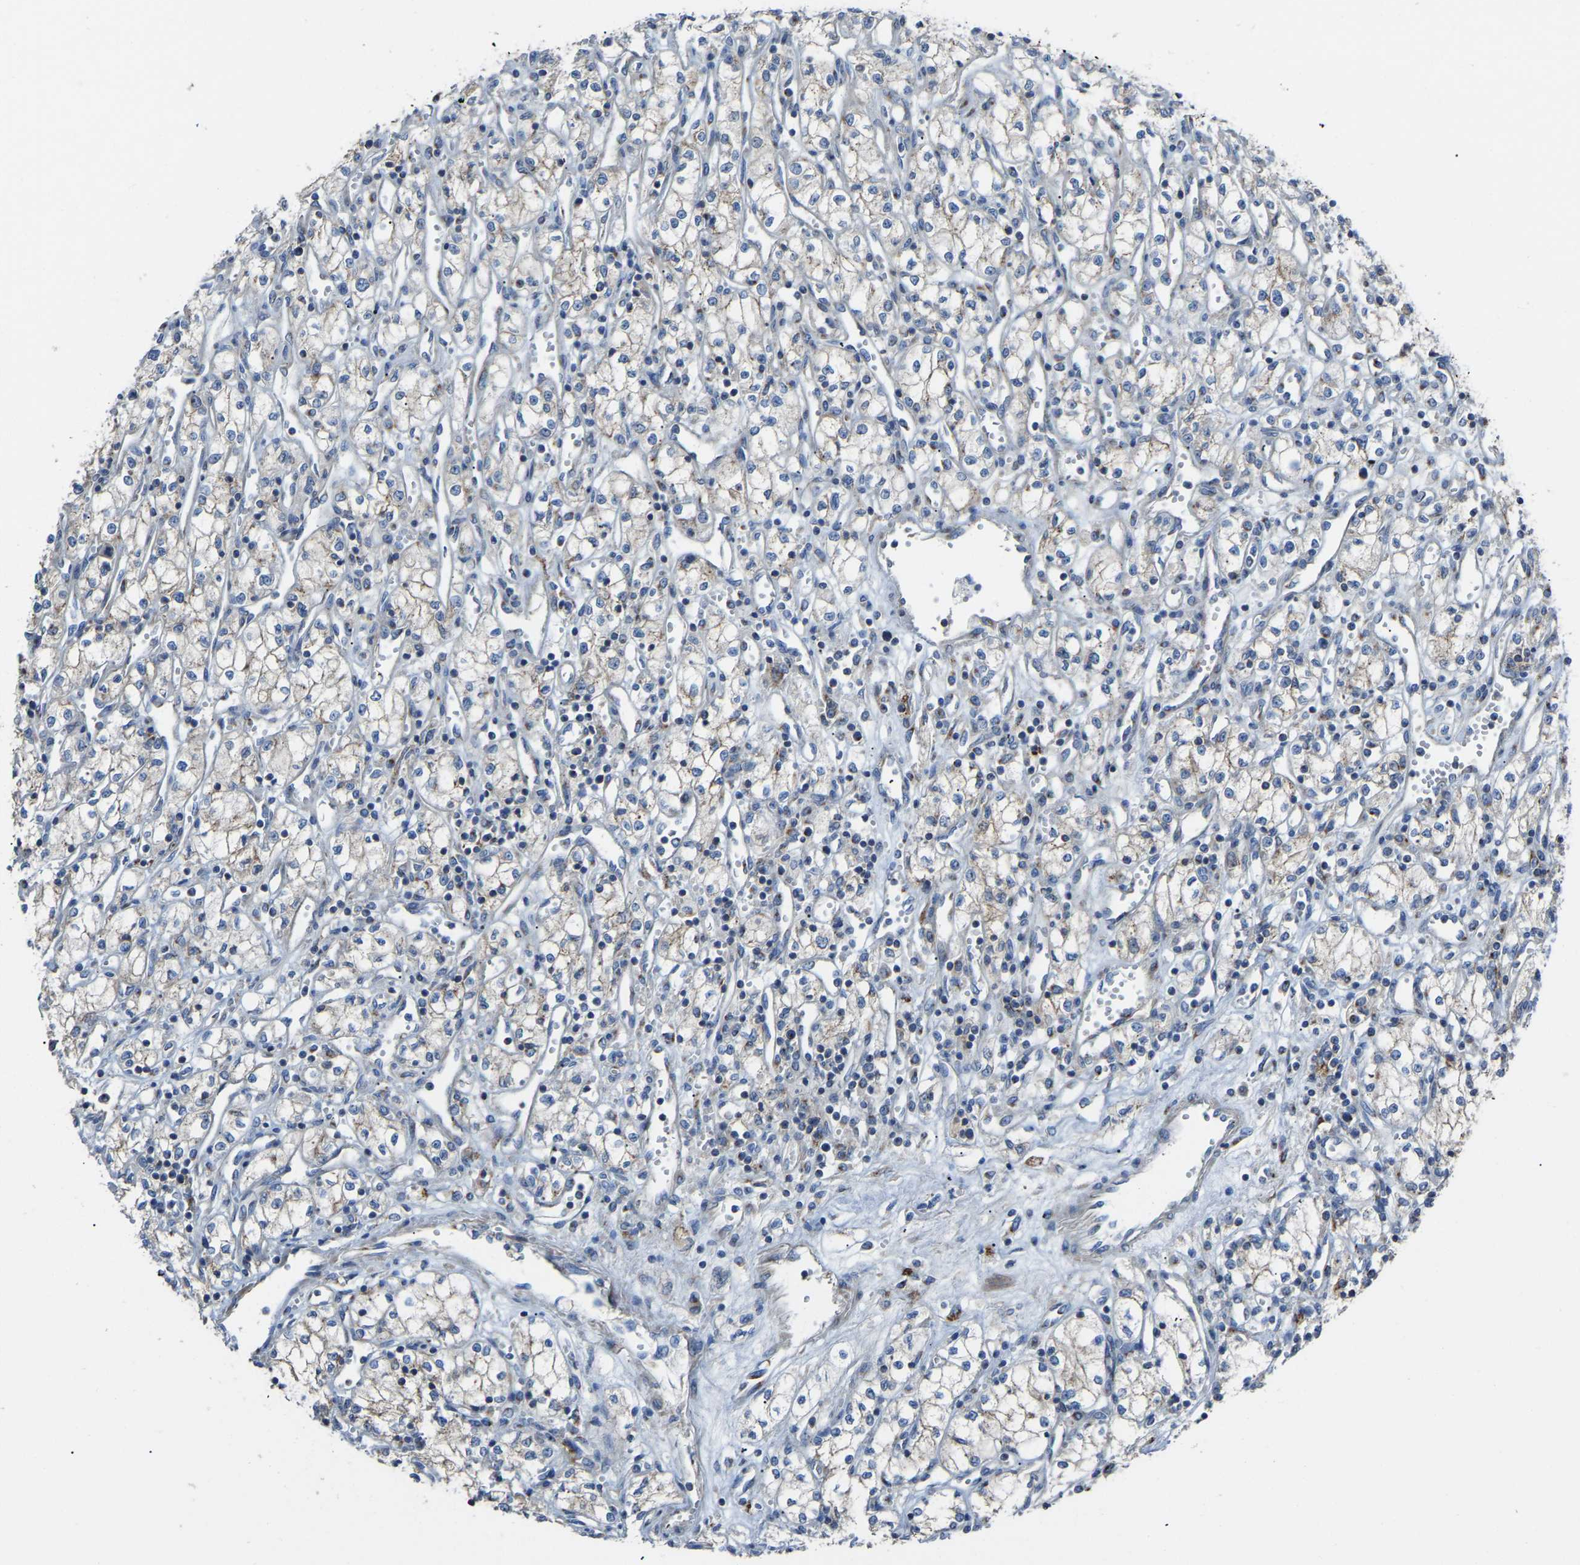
{"staining": {"intensity": "weak", "quantity": "25%-75%", "location": "cytoplasmic/membranous"}, "tissue": "renal cancer", "cell_type": "Tumor cells", "image_type": "cancer", "snomed": [{"axis": "morphology", "description": "Adenocarcinoma, NOS"}, {"axis": "topography", "description": "Kidney"}], "caption": "Human renal adenocarcinoma stained for a protein (brown) displays weak cytoplasmic/membranous positive staining in about 25%-75% of tumor cells.", "gene": "CANT1", "patient": {"sex": "male", "age": 59}}